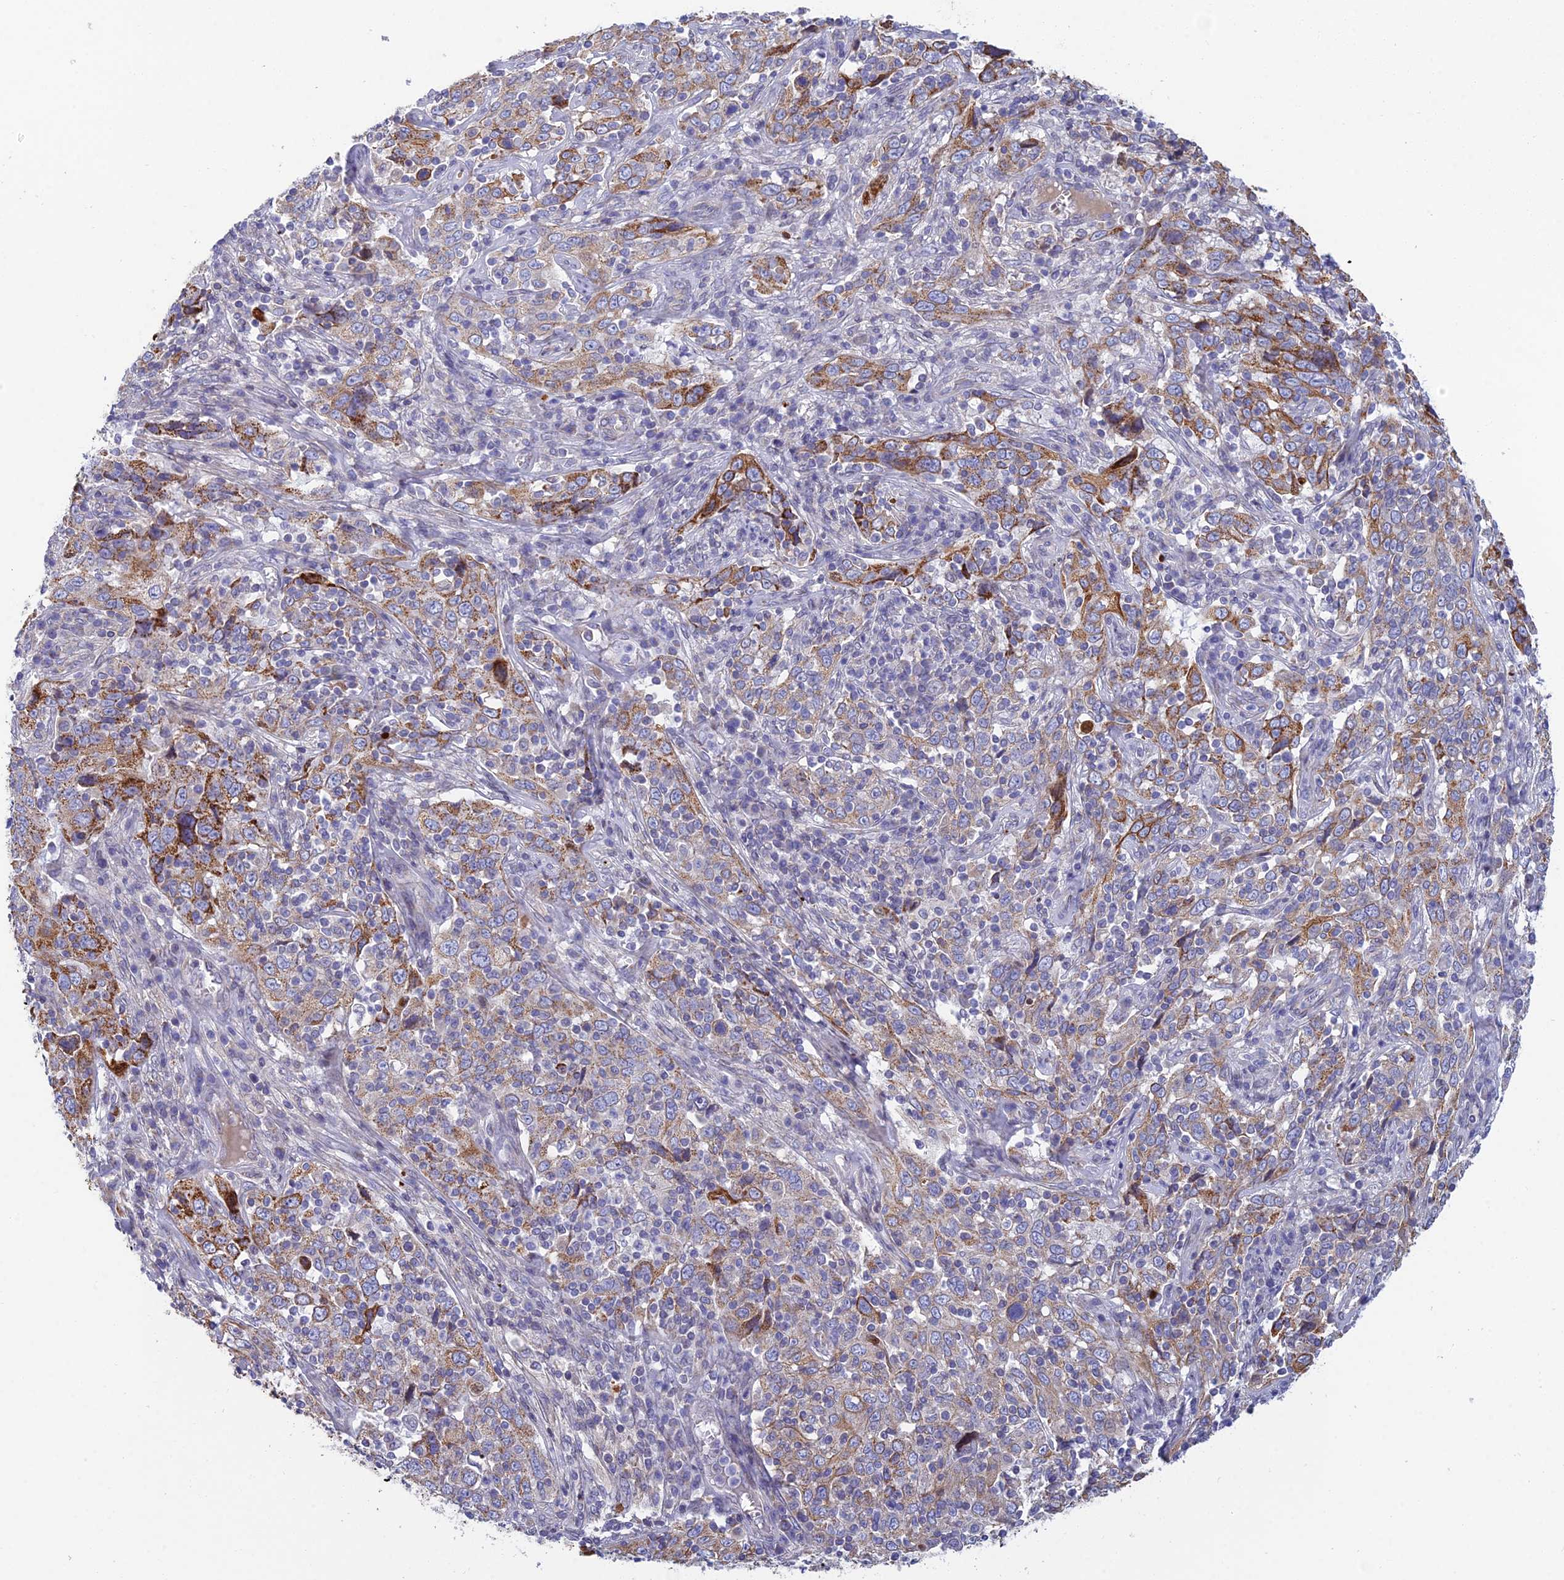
{"staining": {"intensity": "moderate", "quantity": ">75%", "location": "cytoplasmic/membranous"}, "tissue": "cervical cancer", "cell_type": "Tumor cells", "image_type": "cancer", "snomed": [{"axis": "morphology", "description": "Squamous cell carcinoma, NOS"}, {"axis": "topography", "description": "Cervix"}], "caption": "Moderate cytoplasmic/membranous expression for a protein is appreciated in approximately >75% of tumor cells of cervical squamous cell carcinoma using immunohistochemistry (IHC).", "gene": "CSPG4", "patient": {"sex": "female", "age": 46}}